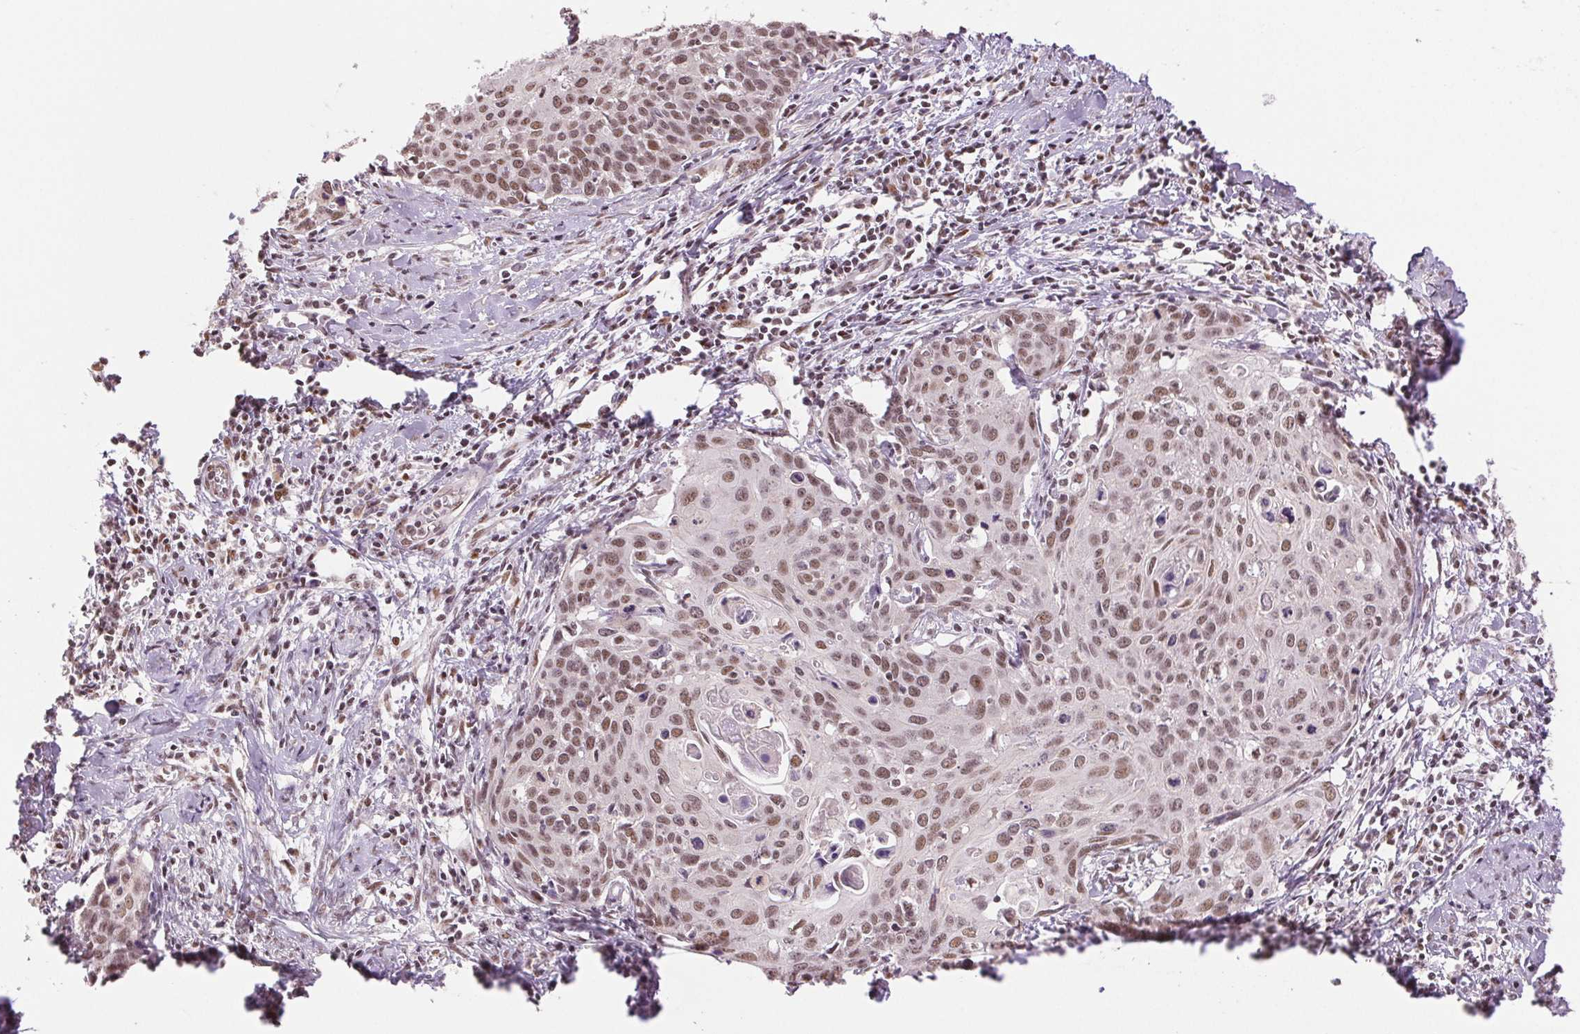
{"staining": {"intensity": "moderate", "quantity": ">75%", "location": "nuclear"}, "tissue": "cervical cancer", "cell_type": "Tumor cells", "image_type": "cancer", "snomed": [{"axis": "morphology", "description": "Squamous cell carcinoma, NOS"}, {"axis": "topography", "description": "Cervix"}], "caption": "This micrograph reveals IHC staining of human cervical squamous cell carcinoma, with medium moderate nuclear staining in about >75% of tumor cells.", "gene": "RPRD1B", "patient": {"sex": "female", "age": 62}}